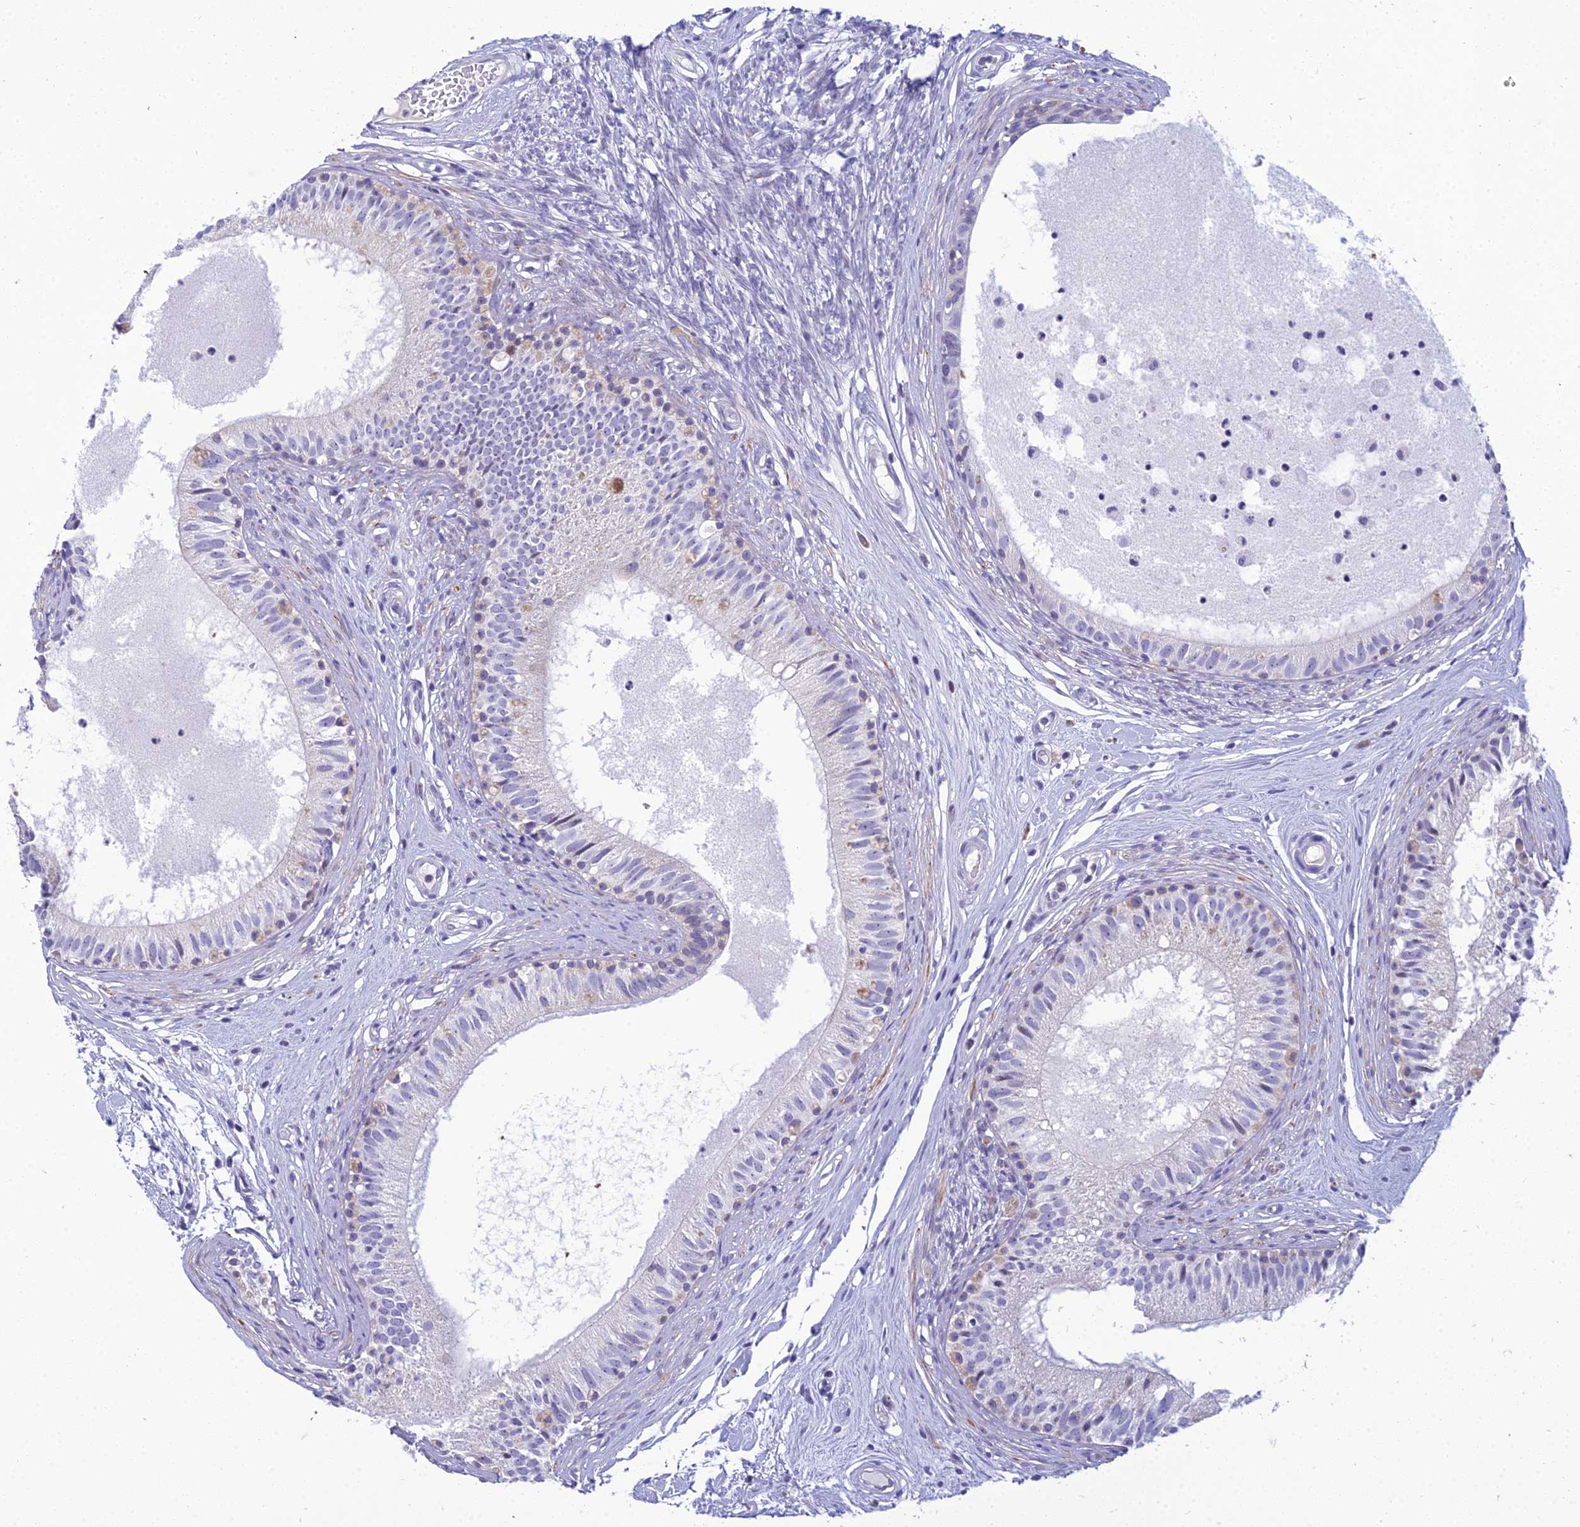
{"staining": {"intensity": "moderate", "quantity": "<25%", "location": "nuclear"}, "tissue": "epididymis", "cell_type": "Glandular cells", "image_type": "normal", "snomed": [{"axis": "morphology", "description": "Normal tissue, NOS"}, {"axis": "topography", "description": "Epididymis"}], "caption": "Immunohistochemical staining of normal human epididymis displays moderate nuclear protein staining in approximately <25% of glandular cells.", "gene": "ZMIZ1", "patient": {"sex": "male", "age": 74}}